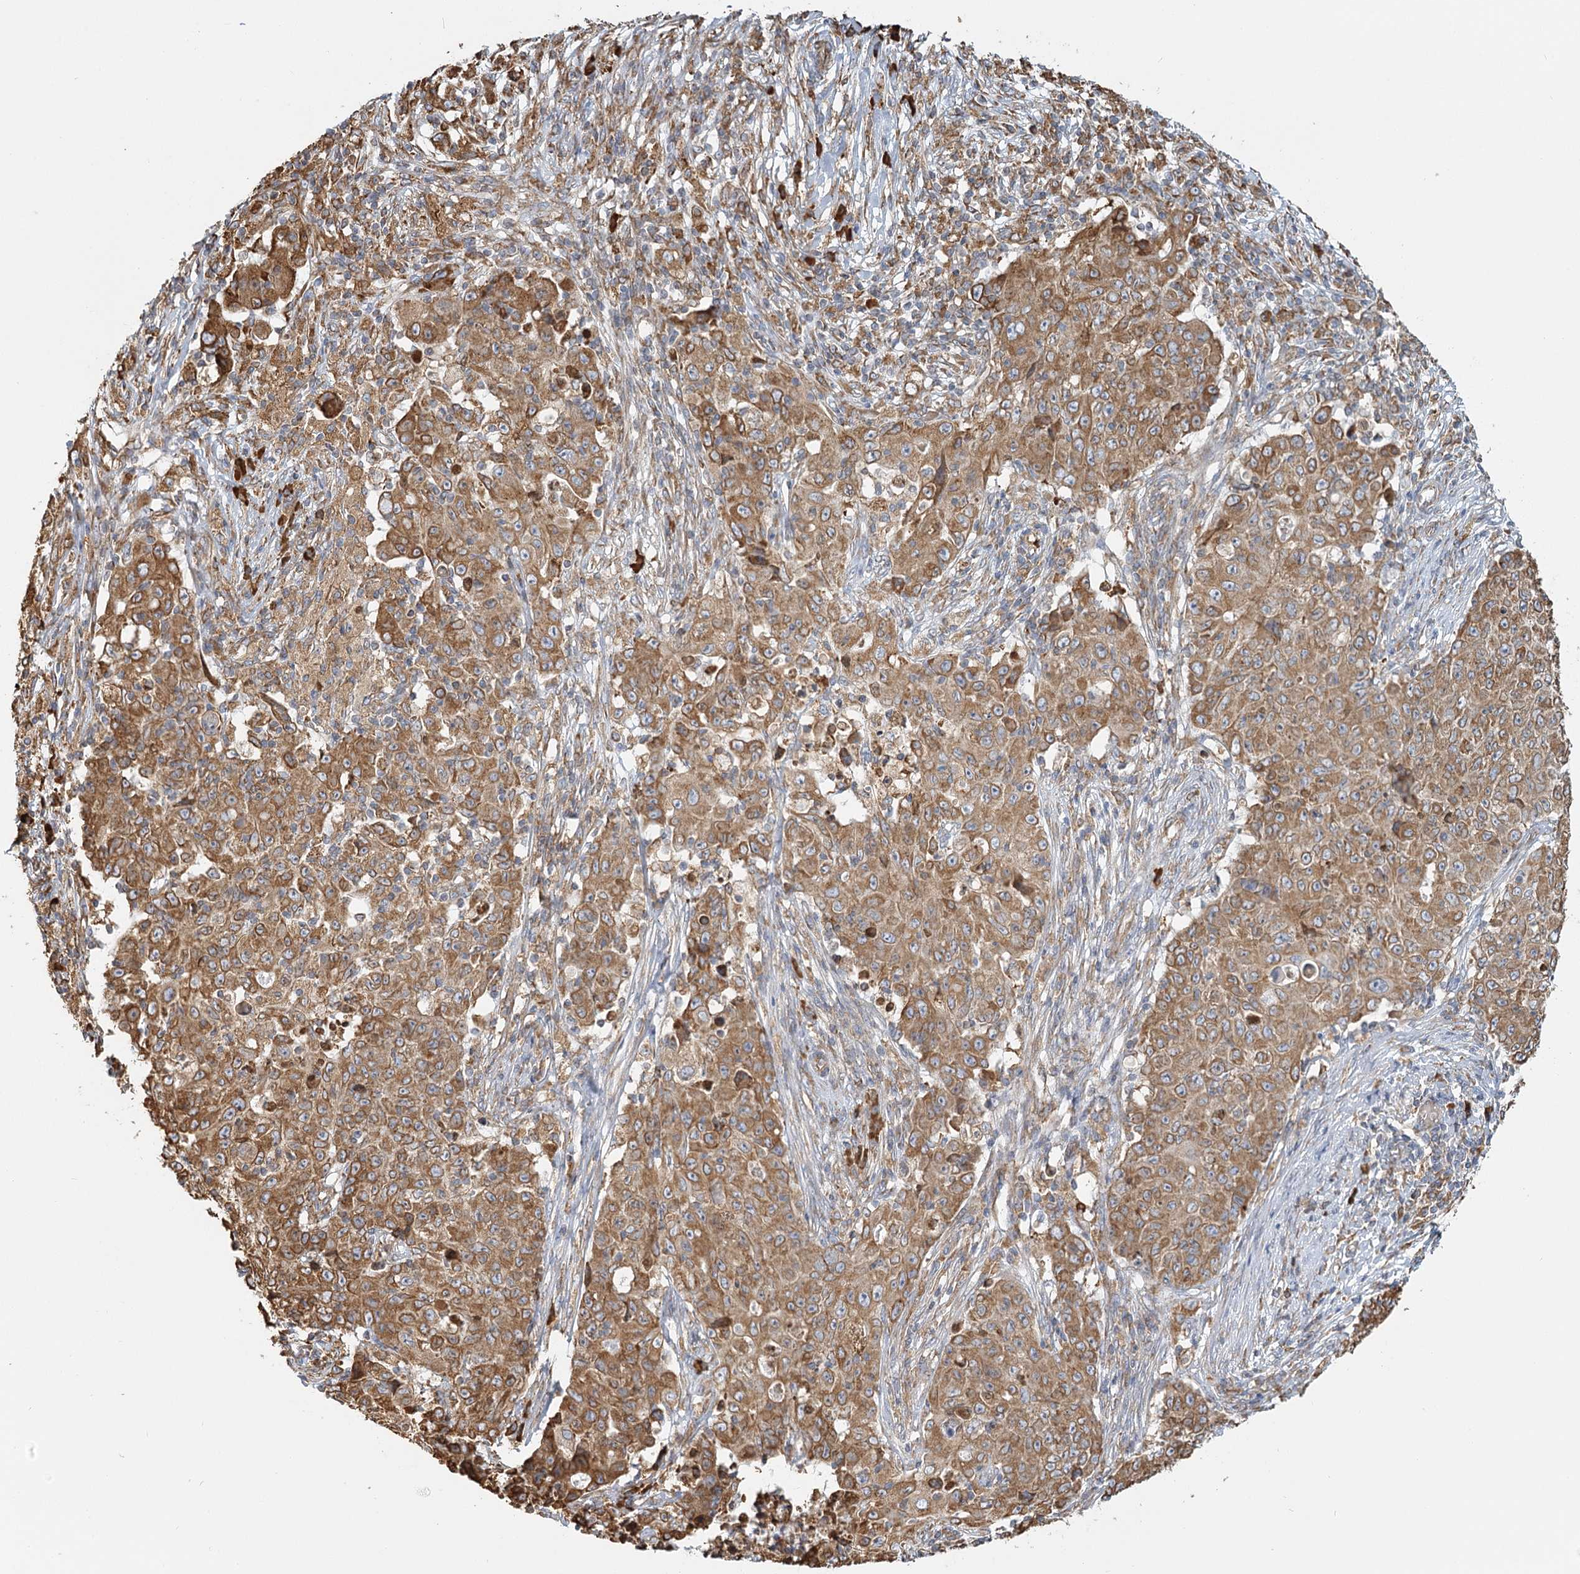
{"staining": {"intensity": "moderate", "quantity": ">75%", "location": "cytoplasmic/membranous"}, "tissue": "ovarian cancer", "cell_type": "Tumor cells", "image_type": "cancer", "snomed": [{"axis": "morphology", "description": "Carcinoma, endometroid"}, {"axis": "topography", "description": "Ovary"}], "caption": "Immunohistochemistry (IHC) image of neoplastic tissue: ovarian cancer (endometroid carcinoma) stained using immunohistochemistry (IHC) reveals medium levels of moderate protein expression localized specifically in the cytoplasmic/membranous of tumor cells, appearing as a cytoplasmic/membranous brown color.", "gene": "TAS1R1", "patient": {"sex": "female", "age": 42}}